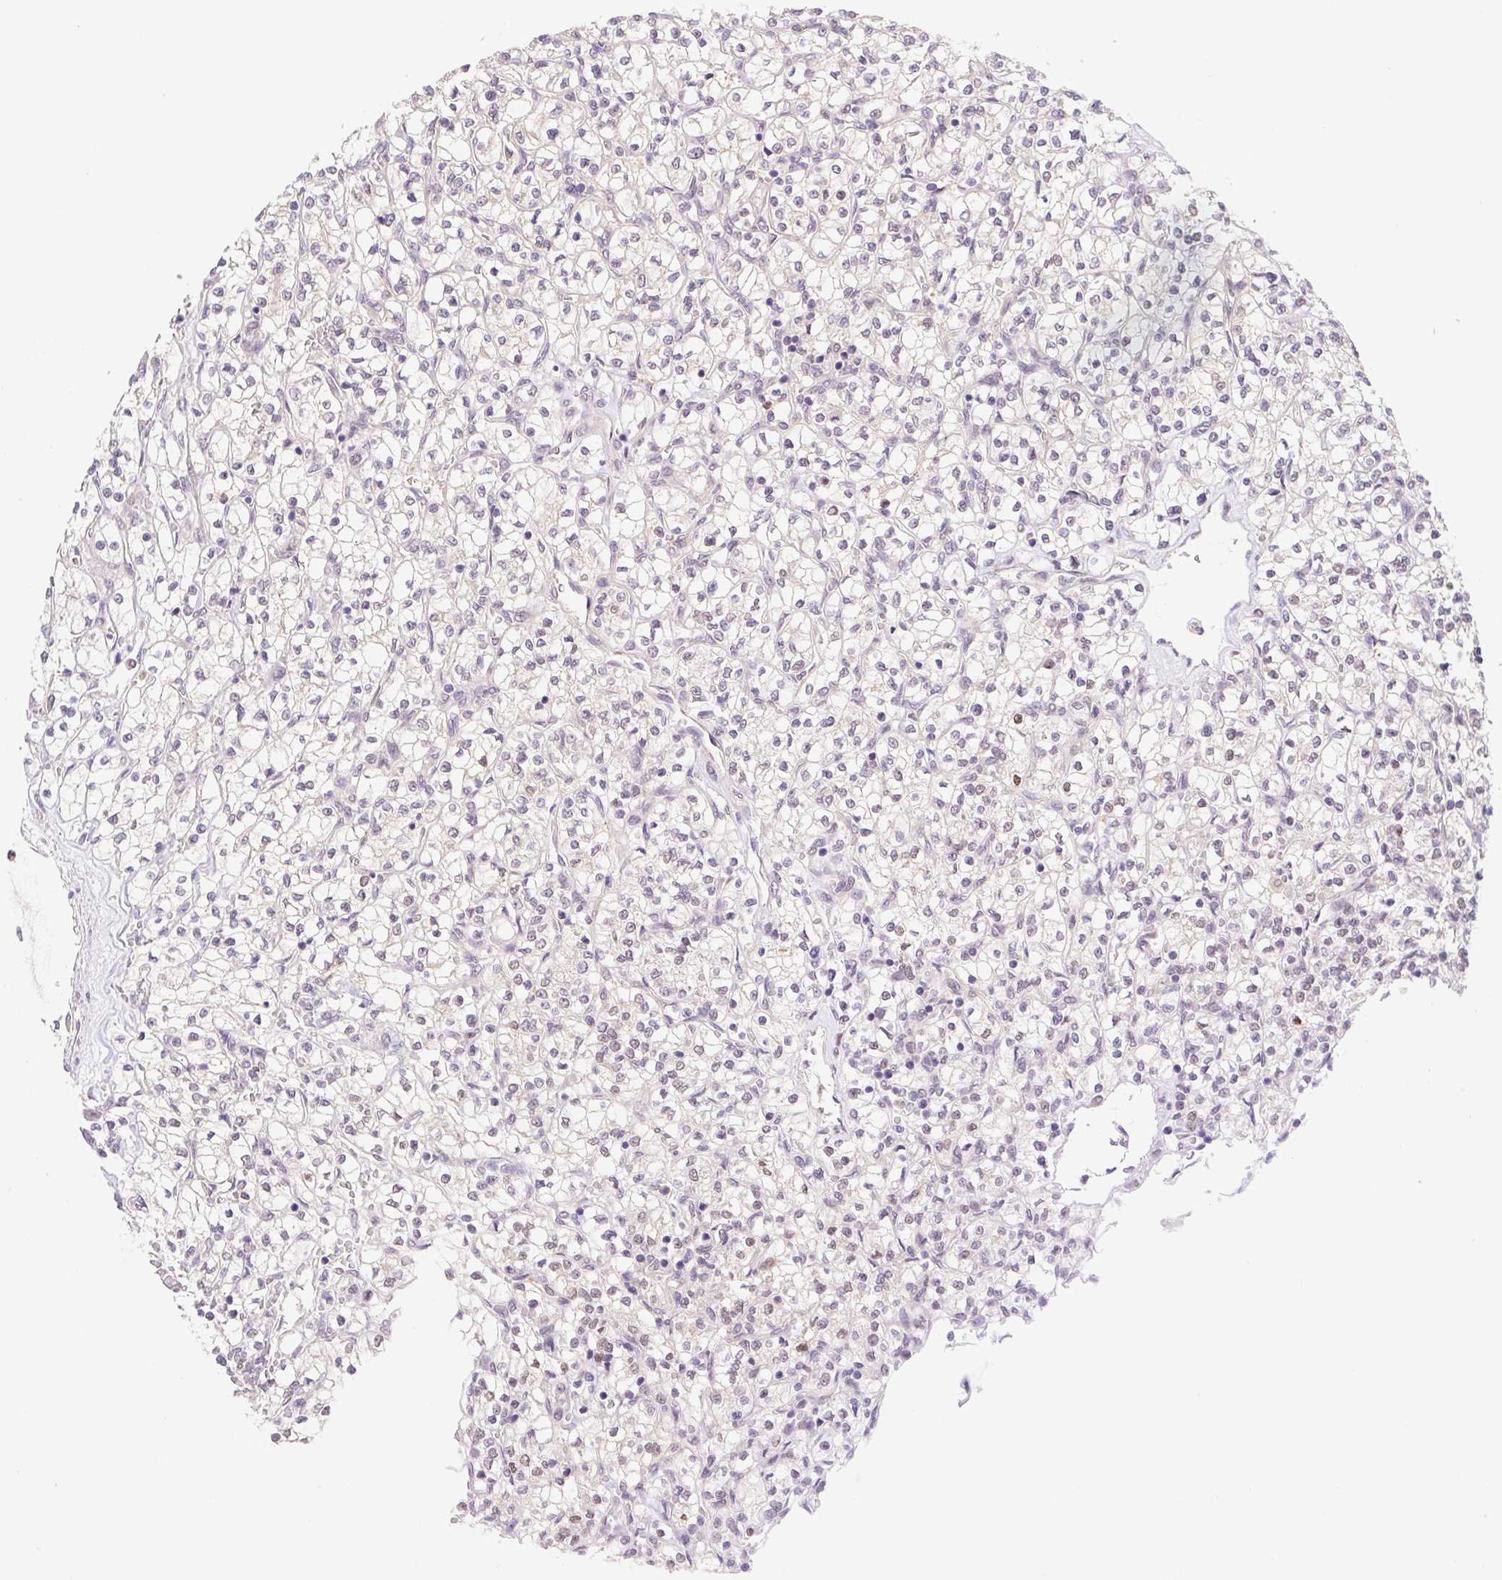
{"staining": {"intensity": "negative", "quantity": "none", "location": "none"}, "tissue": "renal cancer", "cell_type": "Tumor cells", "image_type": "cancer", "snomed": [{"axis": "morphology", "description": "Adenocarcinoma, NOS"}, {"axis": "topography", "description": "Kidney"}], "caption": "High magnification brightfield microscopy of renal cancer stained with DAB (3,3'-diaminobenzidine) (brown) and counterstained with hematoxylin (blue): tumor cells show no significant expression.", "gene": "L3MBTL4", "patient": {"sex": "female", "age": 64}}